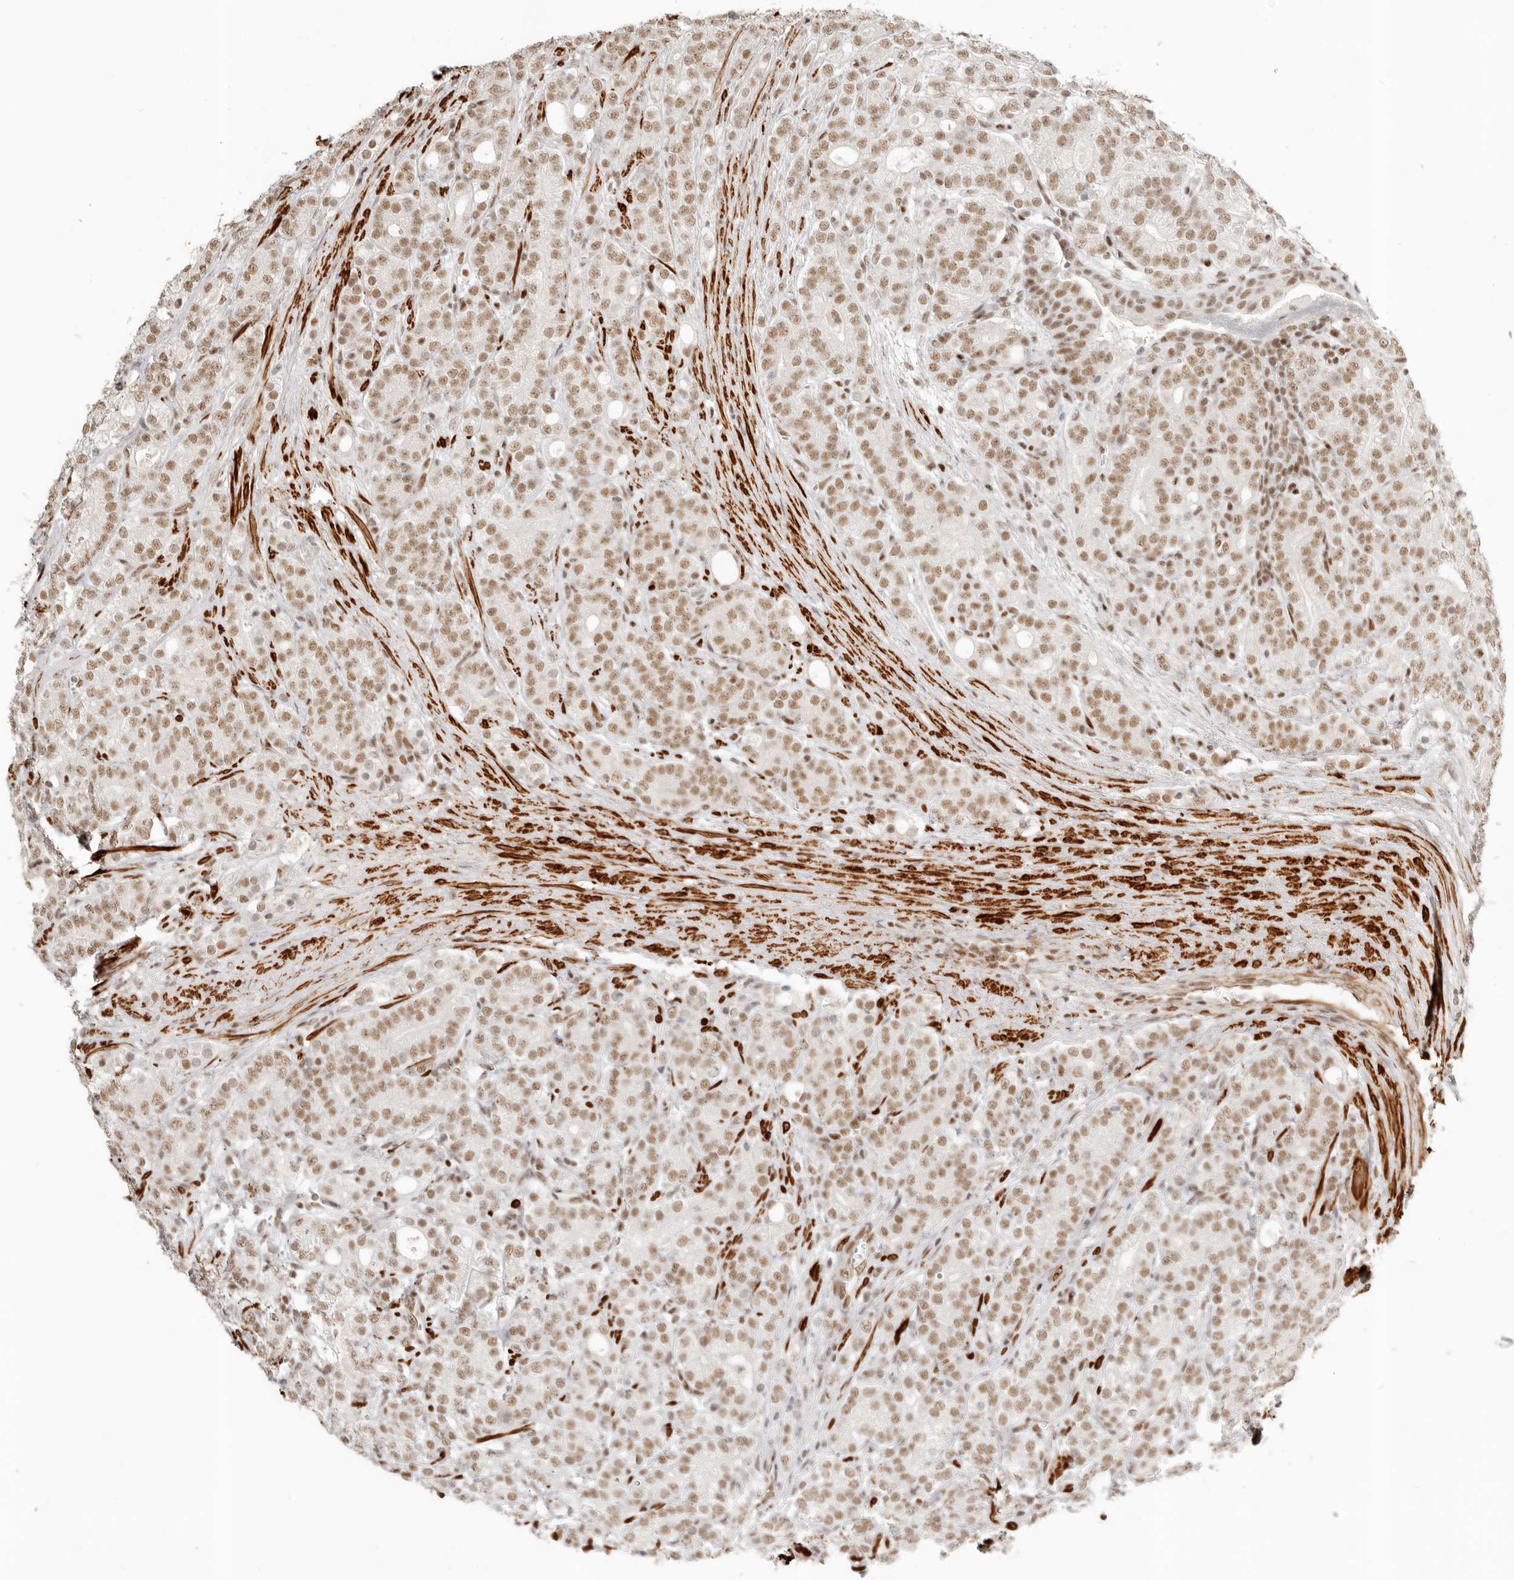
{"staining": {"intensity": "moderate", "quantity": ">75%", "location": "nuclear"}, "tissue": "prostate cancer", "cell_type": "Tumor cells", "image_type": "cancer", "snomed": [{"axis": "morphology", "description": "Adenocarcinoma, High grade"}, {"axis": "topography", "description": "Prostate"}], "caption": "Human prostate cancer (adenocarcinoma (high-grade)) stained with a brown dye shows moderate nuclear positive staining in about >75% of tumor cells.", "gene": "GABPA", "patient": {"sex": "male", "age": 57}}